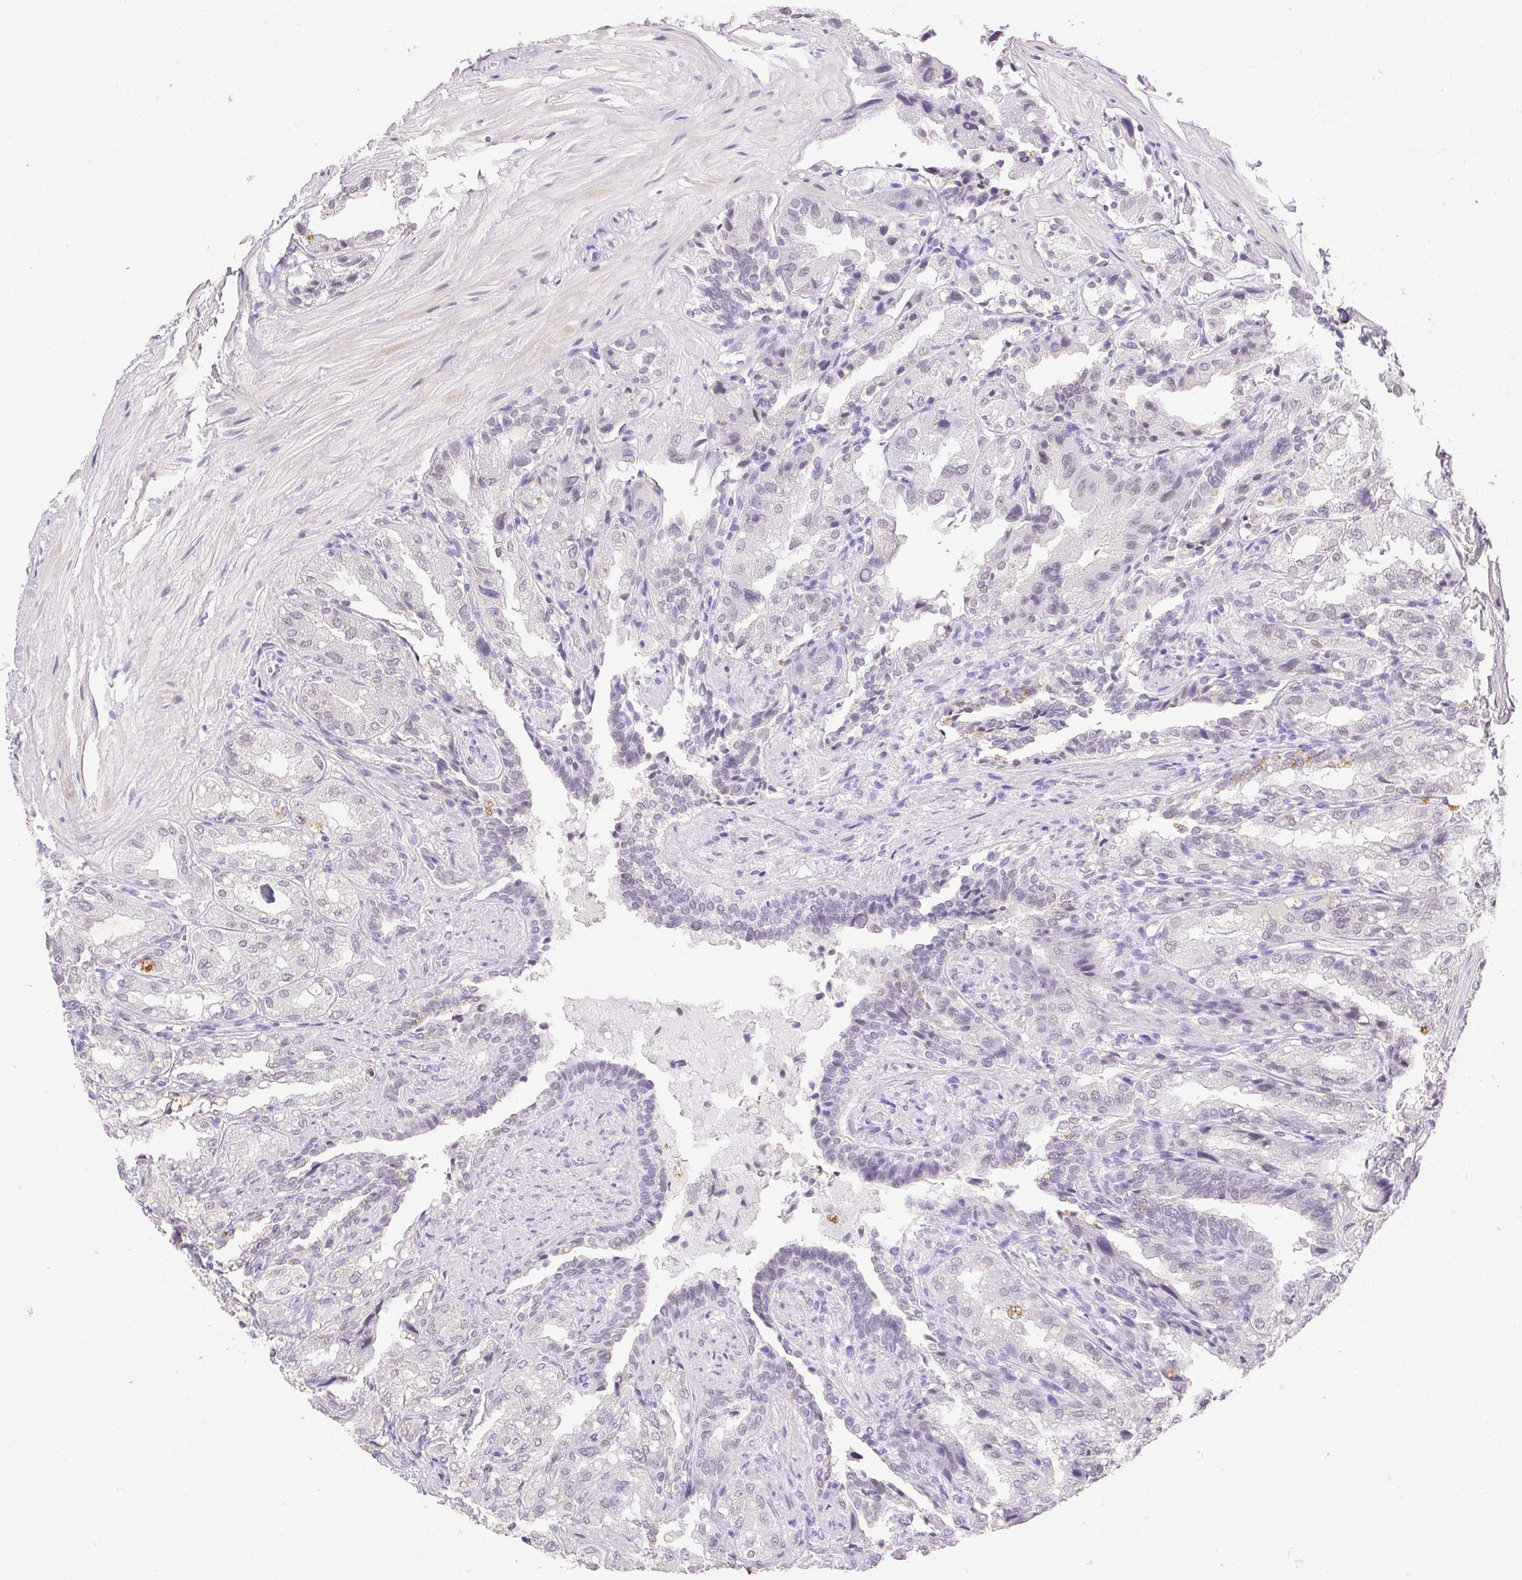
{"staining": {"intensity": "moderate", "quantity": "25%-75%", "location": "nuclear"}, "tissue": "seminal vesicle", "cell_type": "Glandular cells", "image_type": "normal", "snomed": [{"axis": "morphology", "description": "Normal tissue, NOS"}, {"axis": "topography", "description": "Seminal veicle"}], "caption": "Immunohistochemical staining of unremarkable seminal vesicle displays 25%-75% levels of moderate nuclear protein expression in approximately 25%-75% of glandular cells.", "gene": "EMX2", "patient": {"sex": "male", "age": 57}}